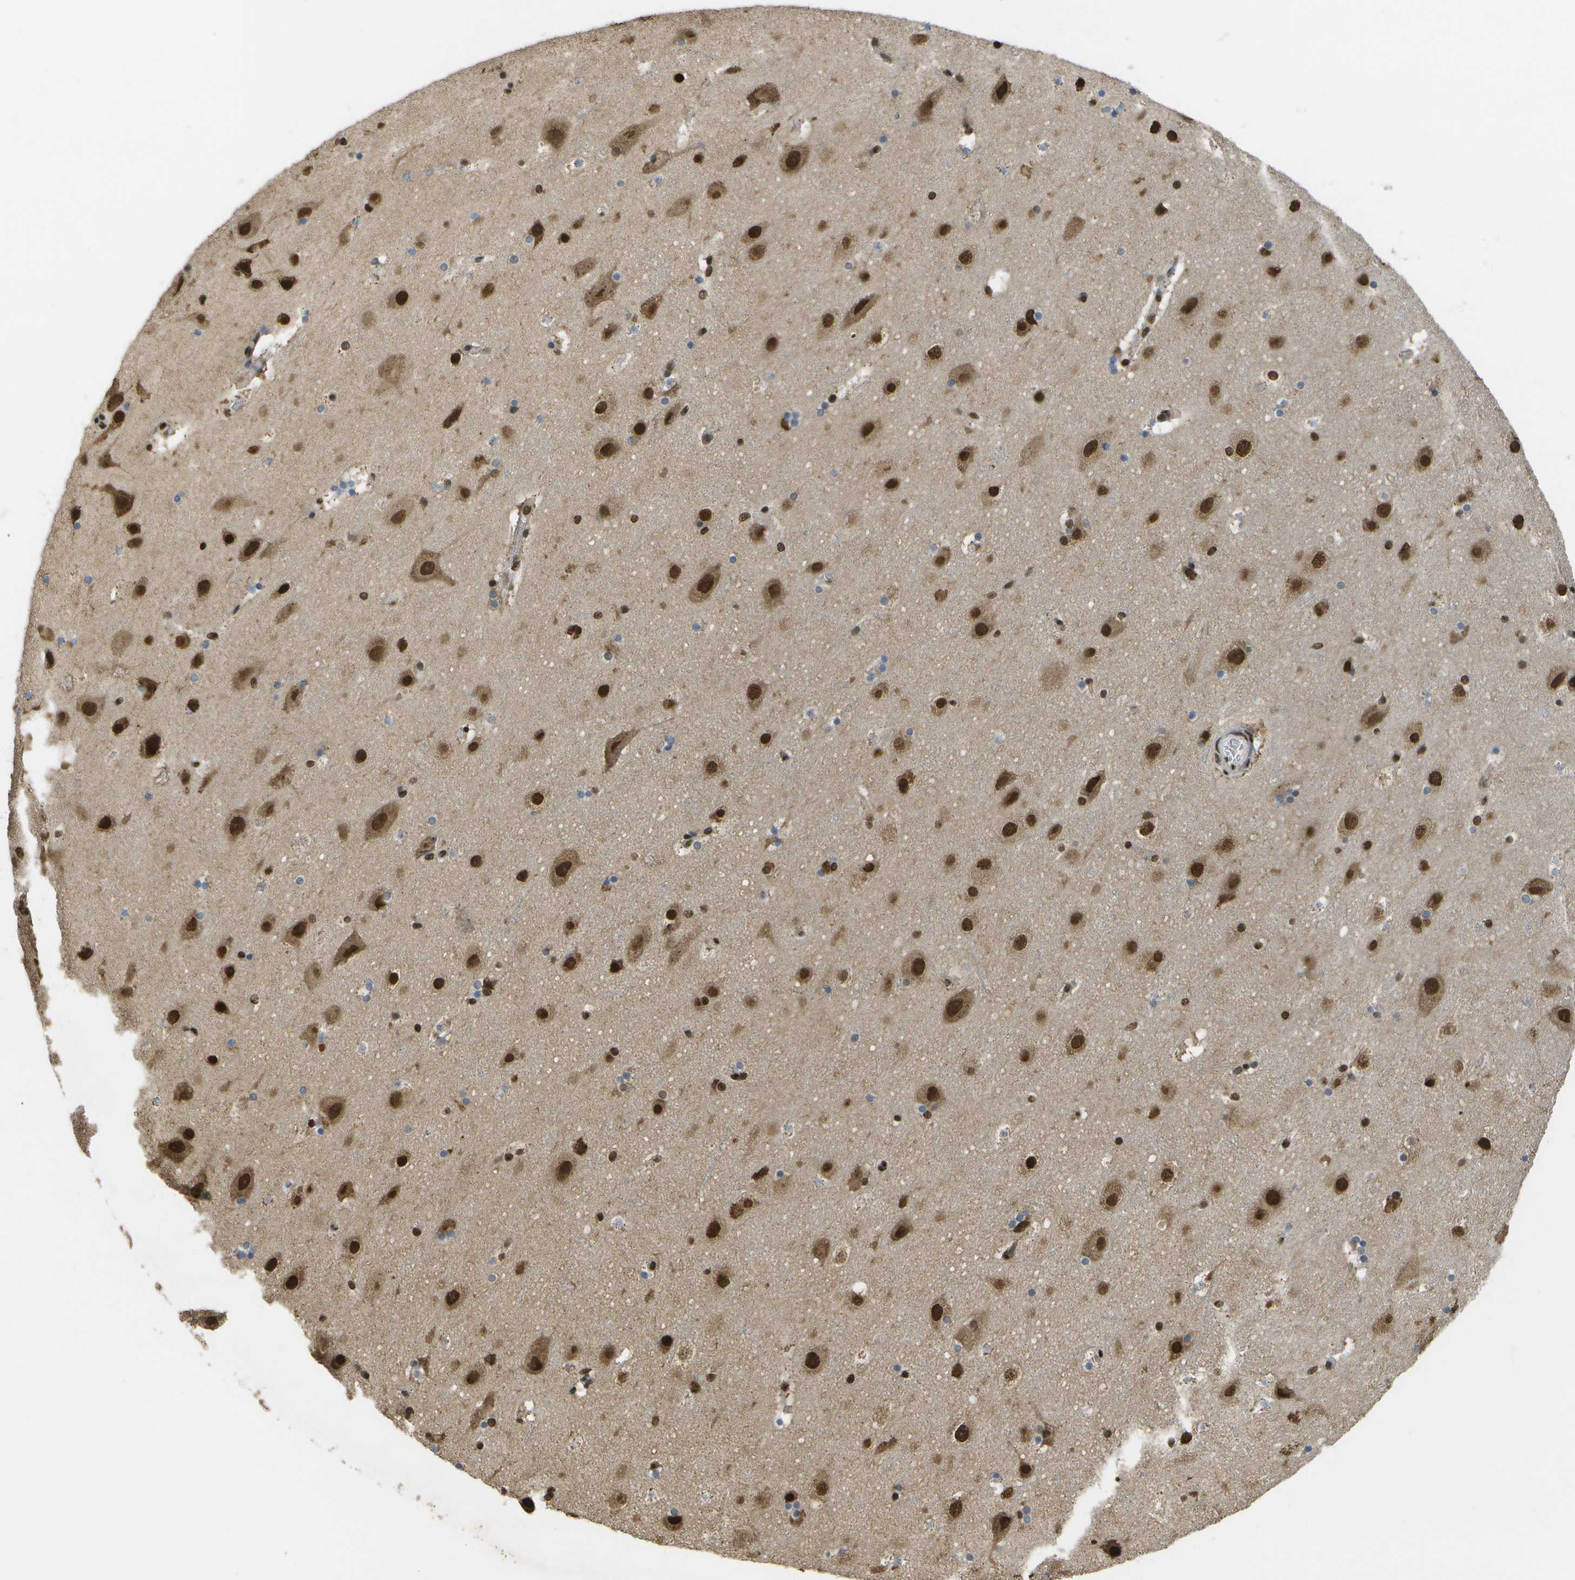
{"staining": {"intensity": "strong", "quantity": ">75%", "location": "nuclear"}, "tissue": "cerebral cortex", "cell_type": "Endothelial cells", "image_type": "normal", "snomed": [{"axis": "morphology", "description": "Normal tissue, NOS"}, {"axis": "topography", "description": "Cerebral cortex"}], "caption": "Cerebral cortex stained with immunohistochemistry displays strong nuclear positivity in approximately >75% of endothelial cells.", "gene": "SPEN", "patient": {"sex": "male", "age": 45}}